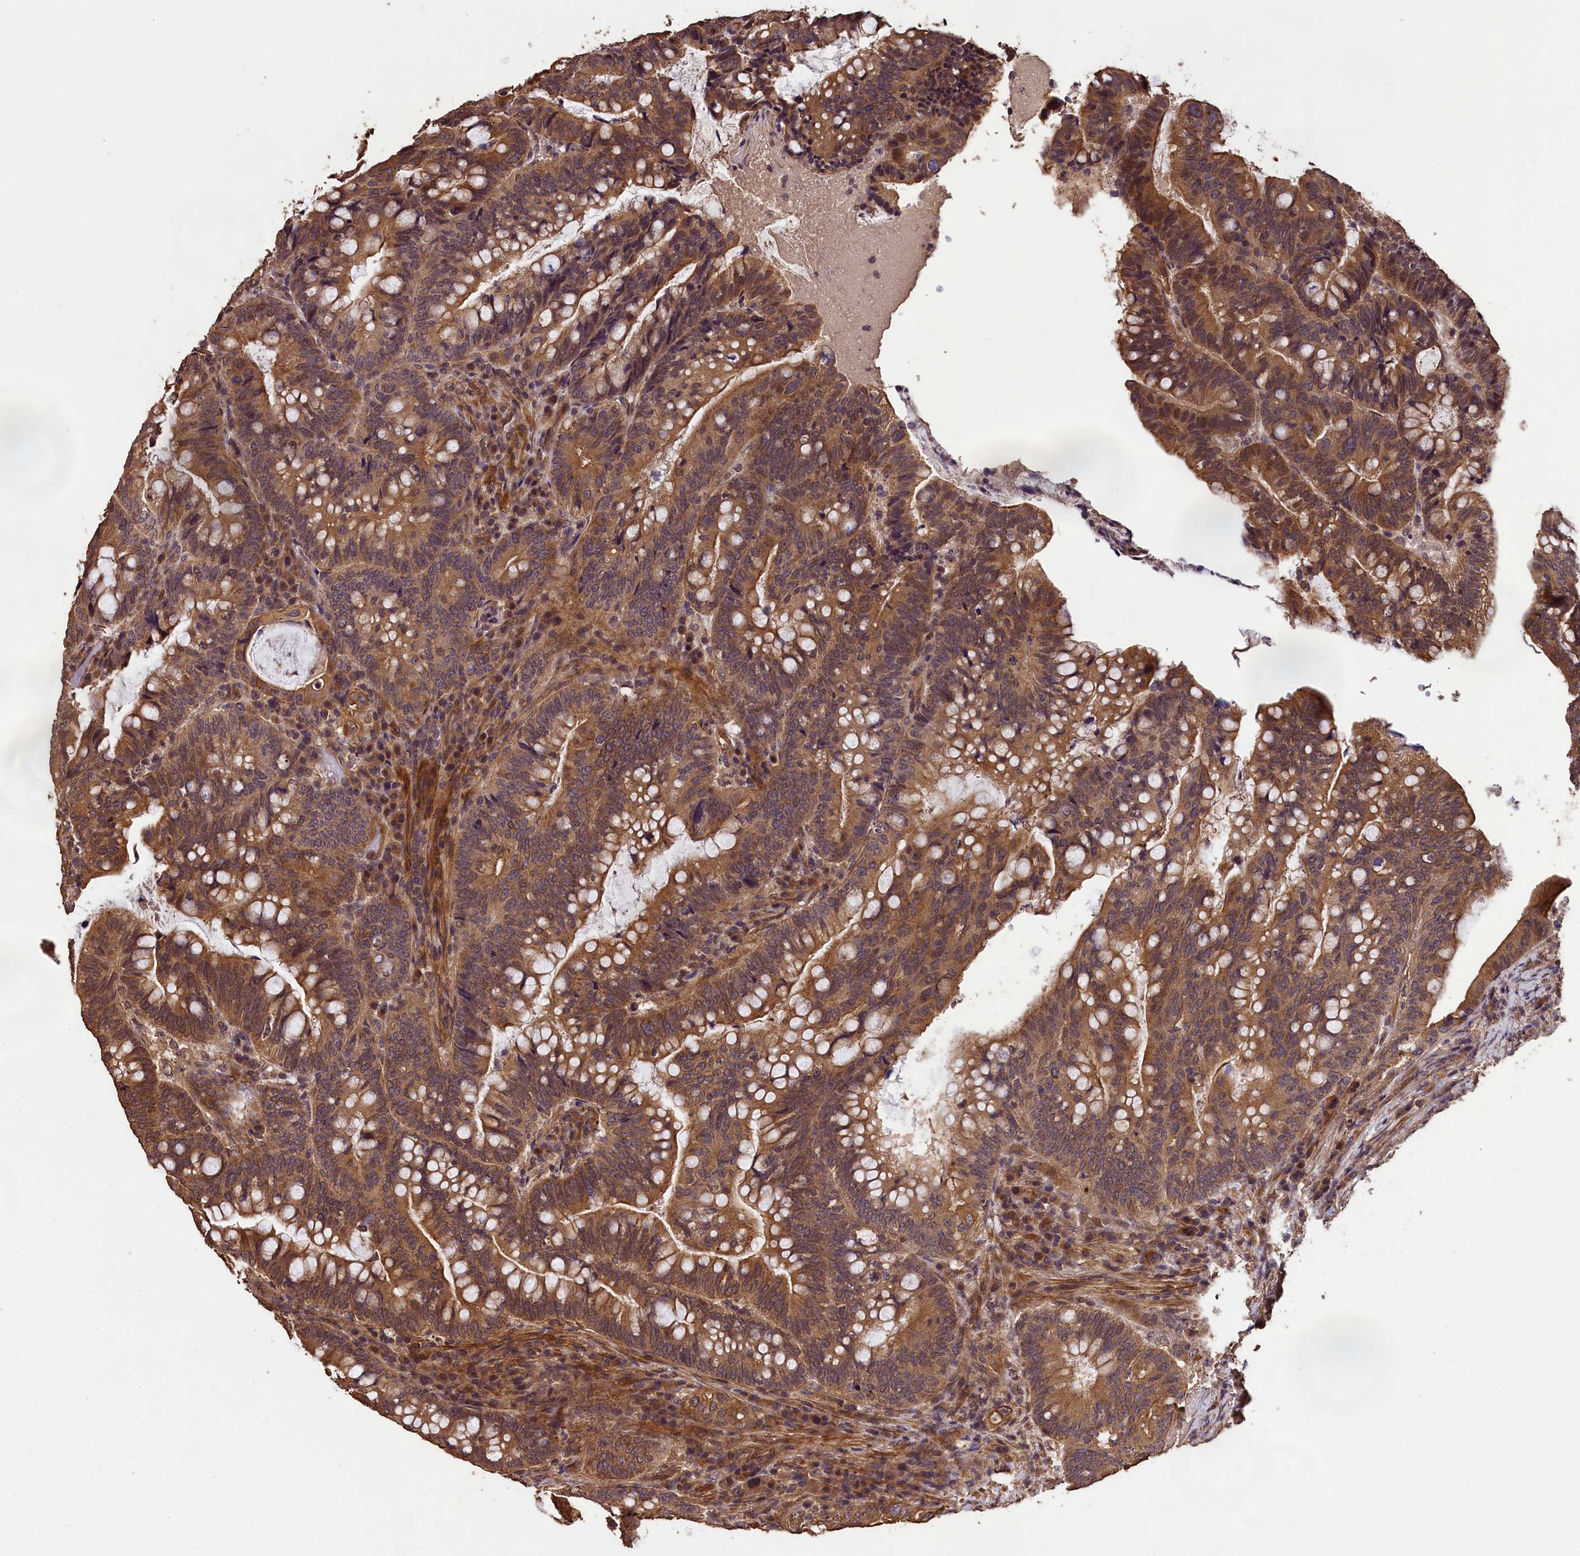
{"staining": {"intensity": "moderate", "quantity": ">75%", "location": "cytoplasmic/membranous,nuclear"}, "tissue": "colorectal cancer", "cell_type": "Tumor cells", "image_type": "cancer", "snomed": [{"axis": "morphology", "description": "Adenocarcinoma, NOS"}, {"axis": "topography", "description": "Colon"}], "caption": "Colorectal cancer tissue demonstrates moderate cytoplasmic/membranous and nuclear staining in about >75% of tumor cells, visualized by immunohistochemistry.", "gene": "CHD9", "patient": {"sex": "female", "age": 66}}